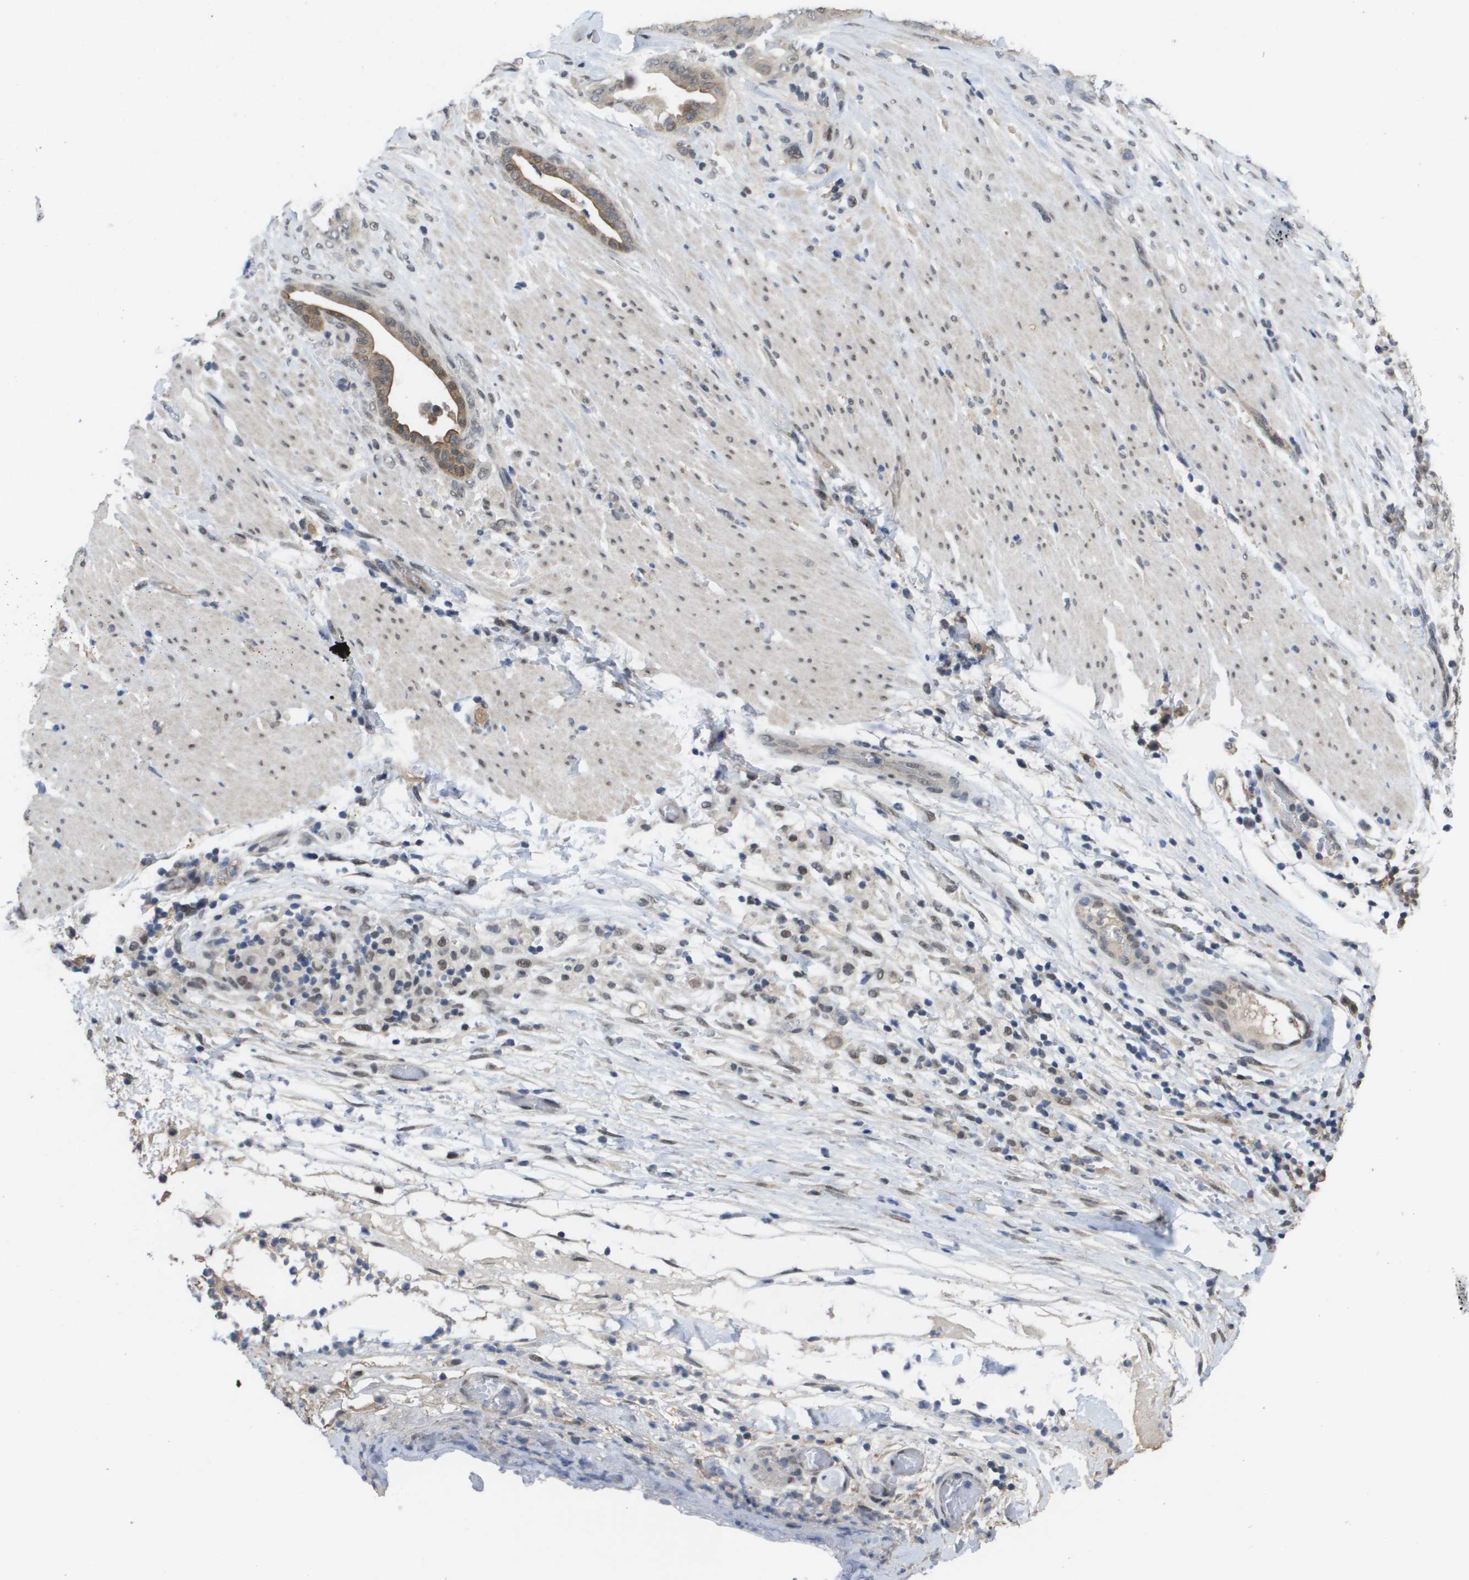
{"staining": {"intensity": "weak", "quantity": "25%-75%", "location": "cytoplasmic/membranous,nuclear"}, "tissue": "pancreatic cancer", "cell_type": "Tumor cells", "image_type": "cancer", "snomed": [{"axis": "morphology", "description": "Adenocarcinoma, NOS"}, {"axis": "topography", "description": "Pancreas"}], "caption": "An immunohistochemistry (IHC) photomicrograph of neoplastic tissue is shown. Protein staining in brown highlights weak cytoplasmic/membranous and nuclear positivity in adenocarcinoma (pancreatic) within tumor cells.", "gene": "AMBRA1", "patient": {"sex": "male", "age": 63}}